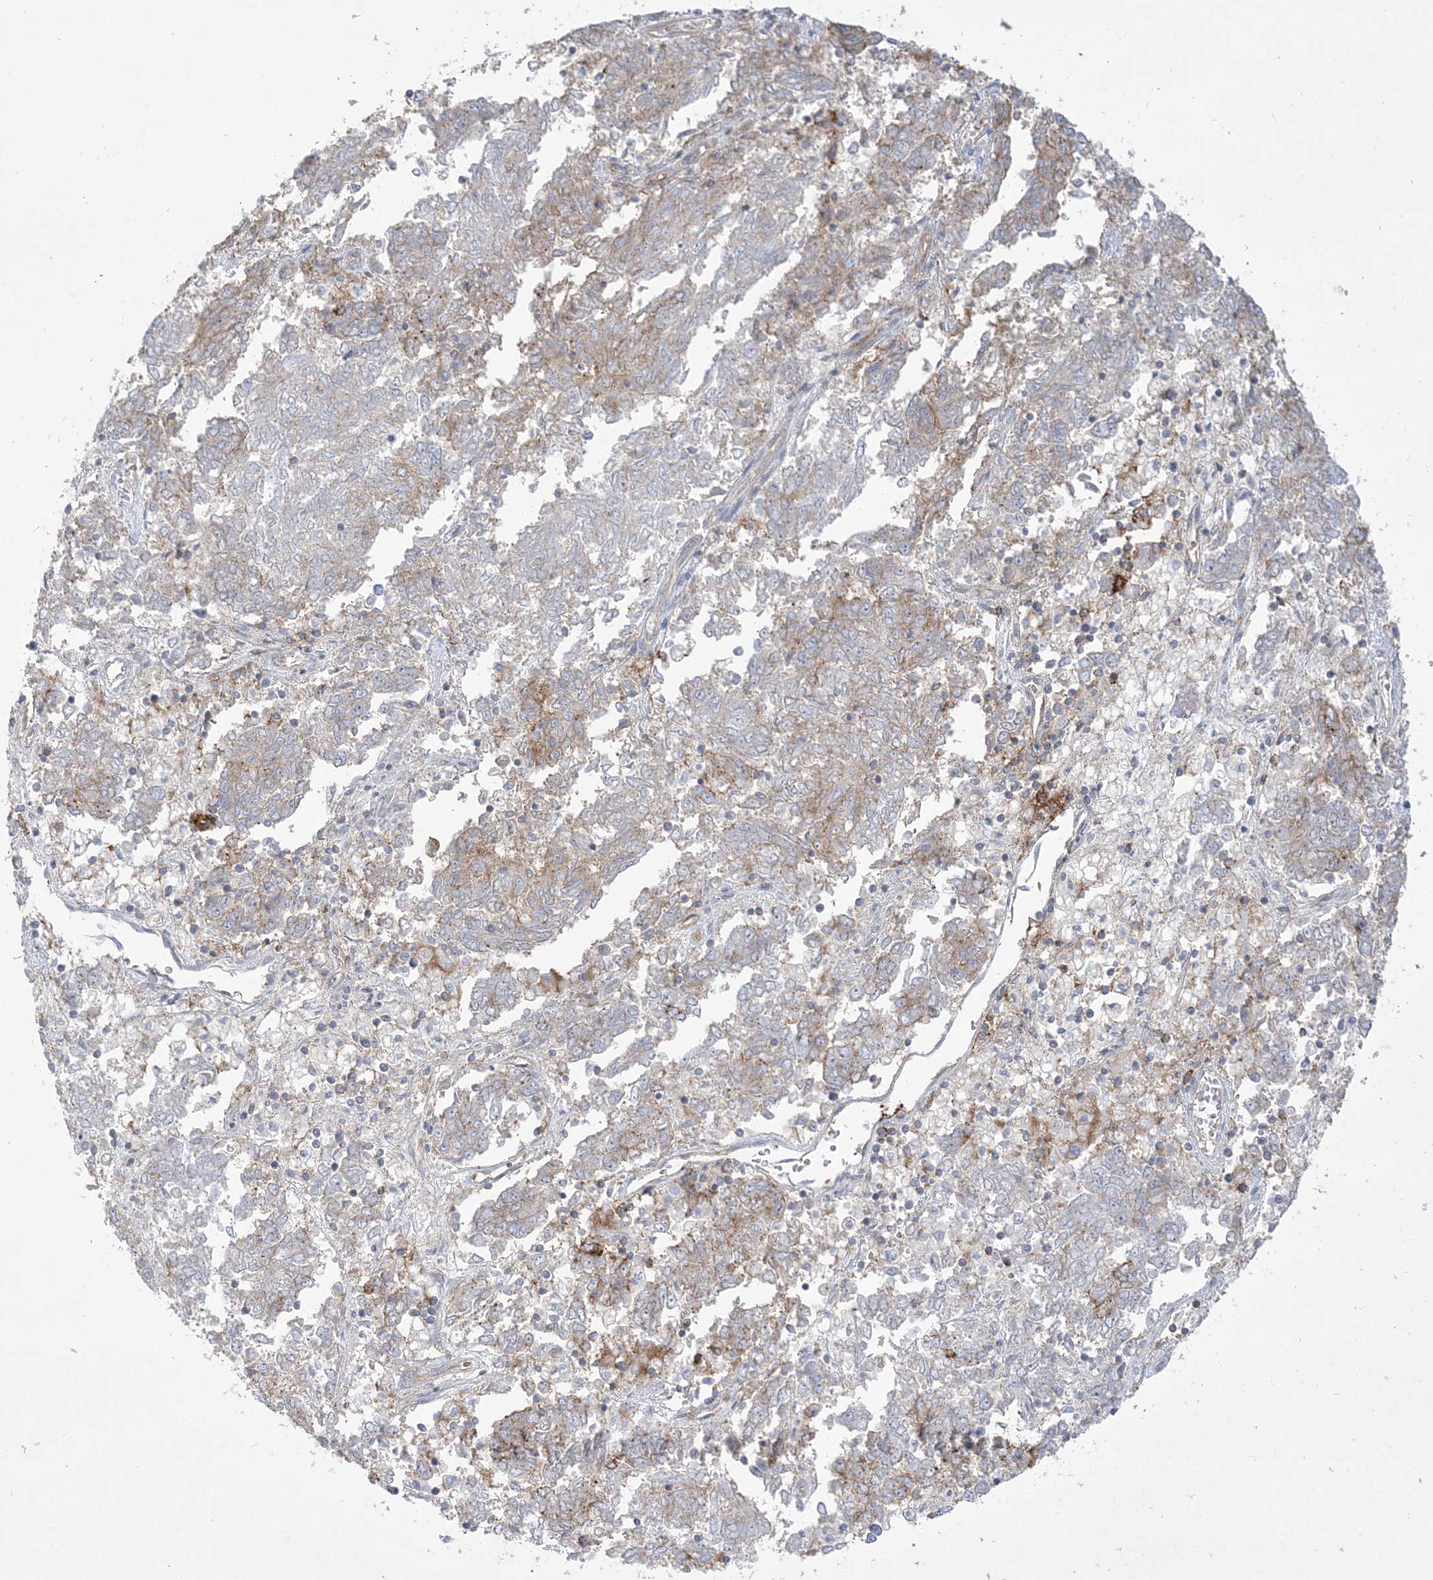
{"staining": {"intensity": "weak", "quantity": "25%-75%", "location": "cytoplasmic/membranous"}, "tissue": "endometrial cancer", "cell_type": "Tumor cells", "image_type": "cancer", "snomed": [{"axis": "morphology", "description": "Adenocarcinoma, NOS"}, {"axis": "topography", "description": "Endometrium"}], "caption": "Protein analysis of endometrial cancer tissue shows weak cytoplasmic/membranous staining in about 25%-75% of tumor cells. (Brightfield microscopy of DAB IHC at high magnification).", "gene": "ADAMTS12", "patient": {"sex": "female", "age": 80}}